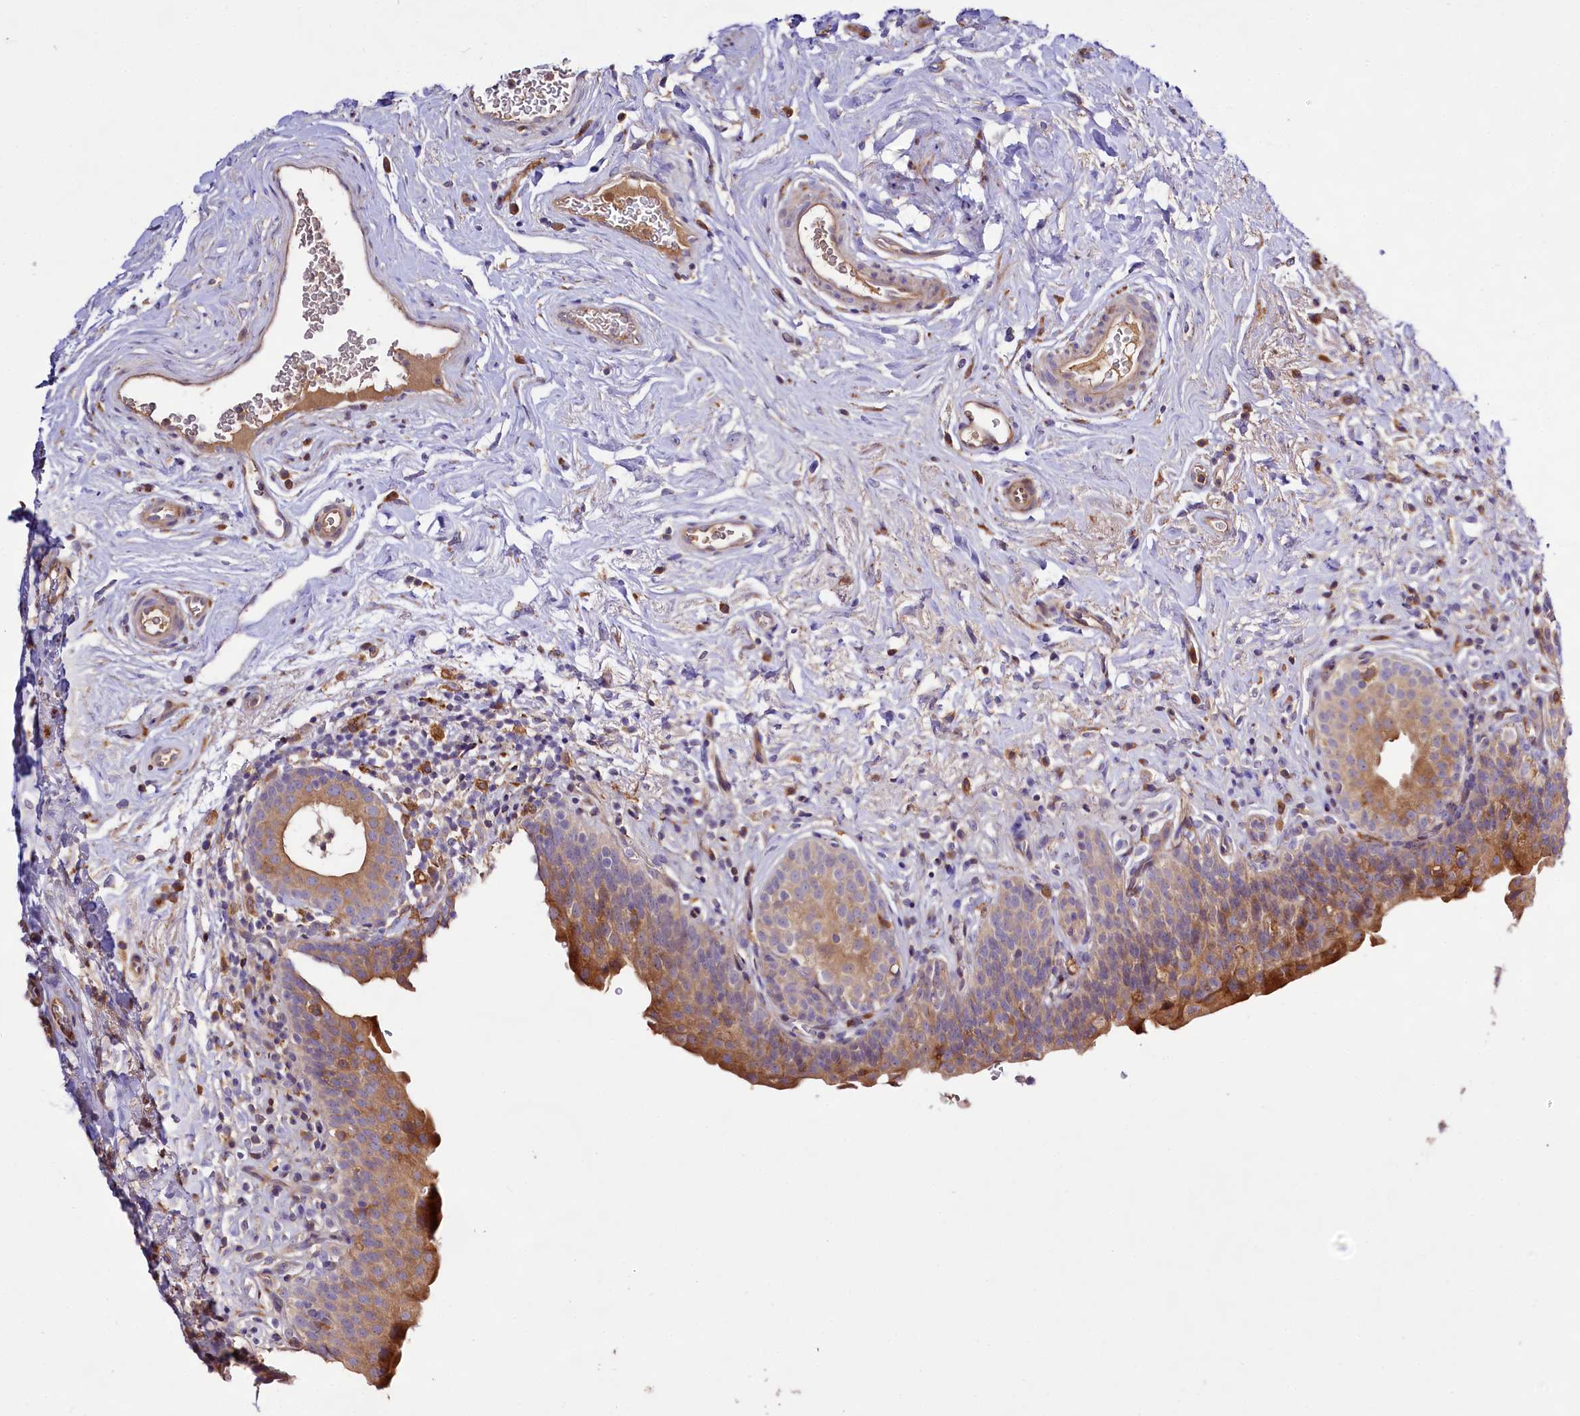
{"staining": {"intensity": "moderate", "quantity": "25%-75%", "location": "cytoplasmic/membranous"}, "tissue": "urinary bladder", "cell_type": "Urothelial cells", "image_type": "normal", "snomed": [{"axis": "morphology", "description": "Normal tissue, NOS"}, {"axis": "topography", "description": "Urinary bladder"}], "caption": "DAB (3,3'-diaminobenzidine) immunohistochemical staining of benign urinary bladder demonstrates moderate cytoplasmic/membranous protein expression in about 25%-75% of urothelial cells.", "gene": "DMXL2", "patient": {"sex": "male", "age": 83}}